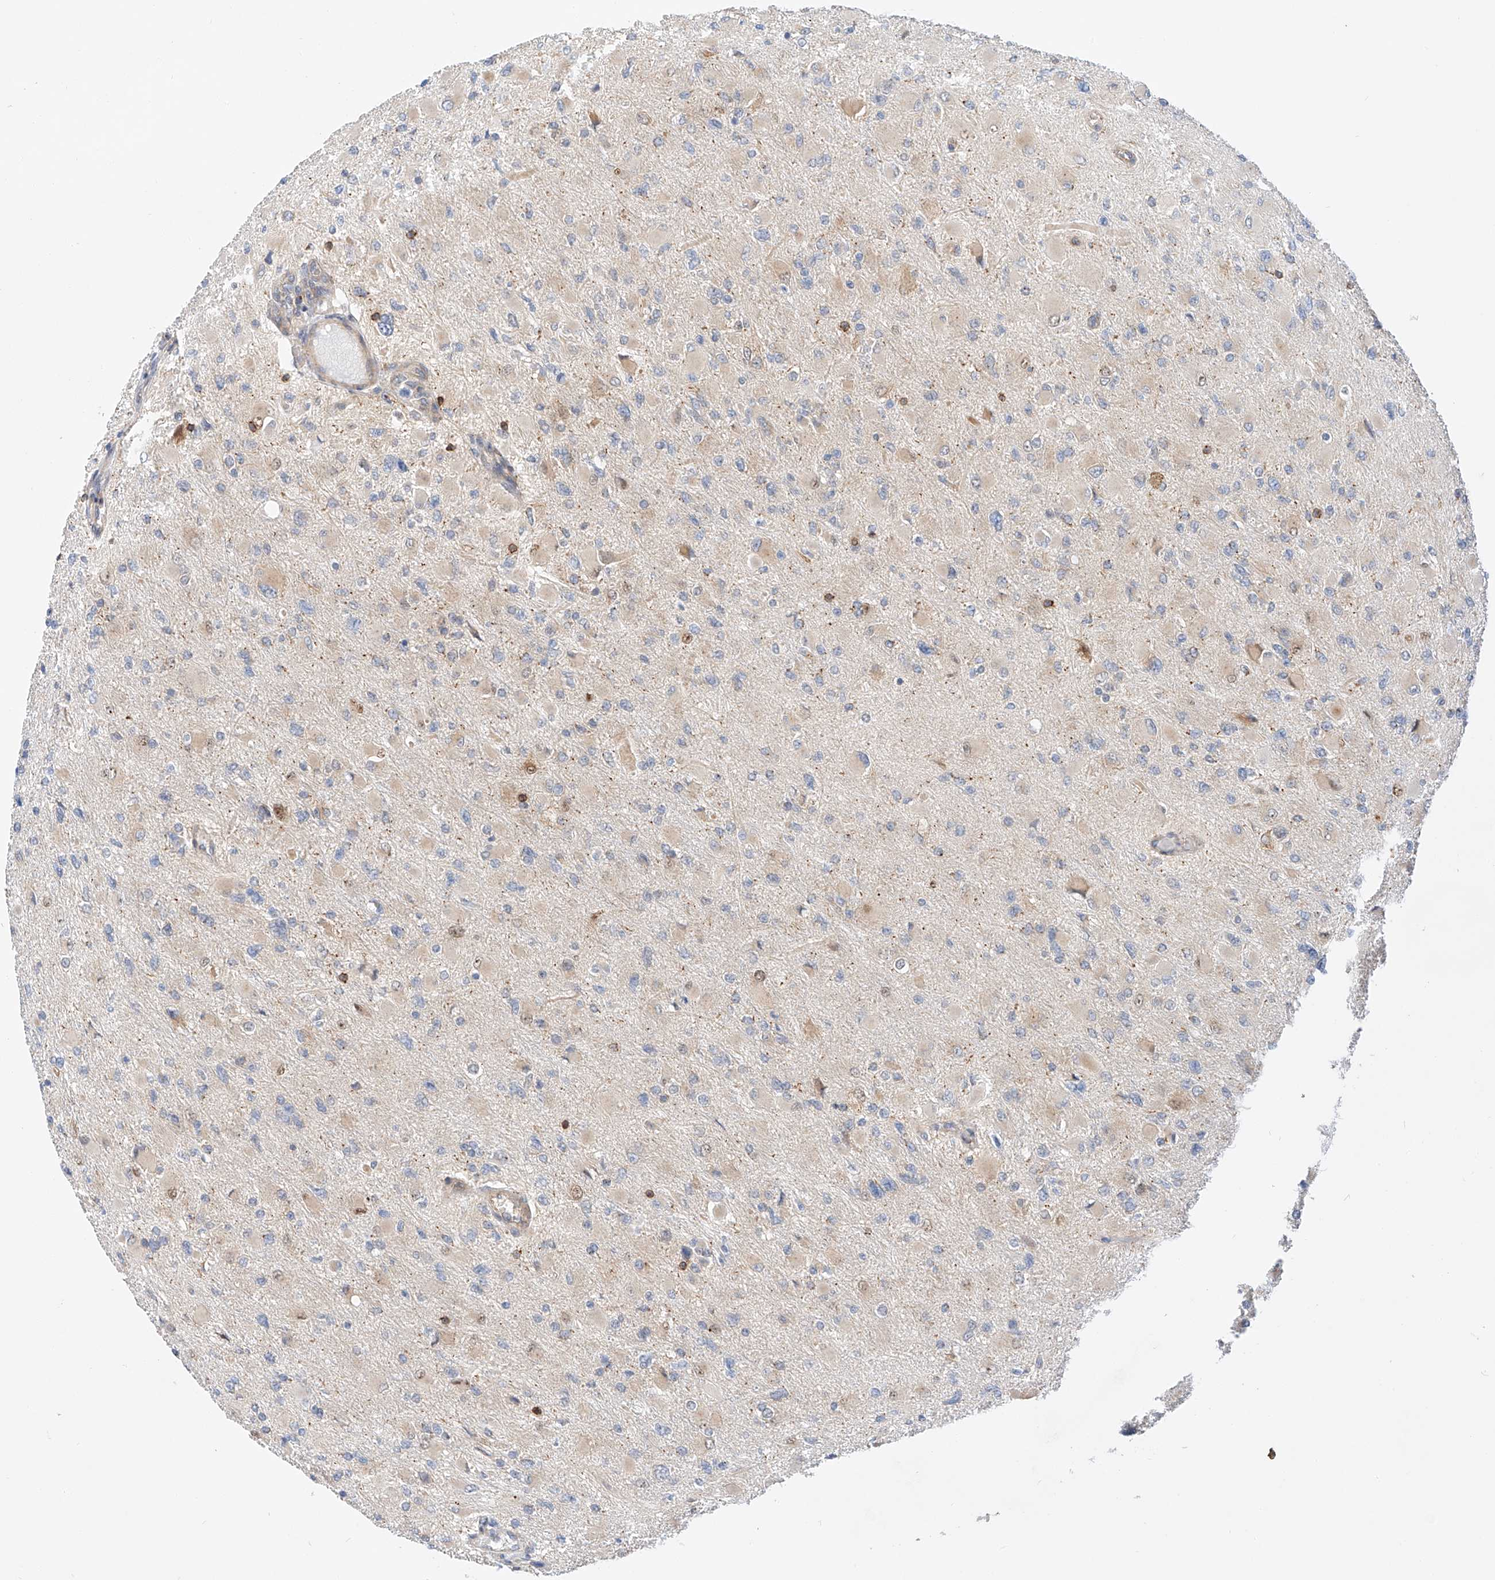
{"staining": {"intensity": "negative", "quantity": "none", "location": "none"}, "tissue": "glioma", "cell_type": "Tumor cells", "image_type": "cancer", "snomed": [{"axis": "morphology", "description": "Glioma, malignant, High grade"}, {"axis": "topography", "description": "Cerebral cortex"}], "caption": "Micrograph shows no significant protein positivity in tumor cells of malignant high-grade glioma.", "gene": "MFN2", "patient": {"sex": "female", "age": 36}}